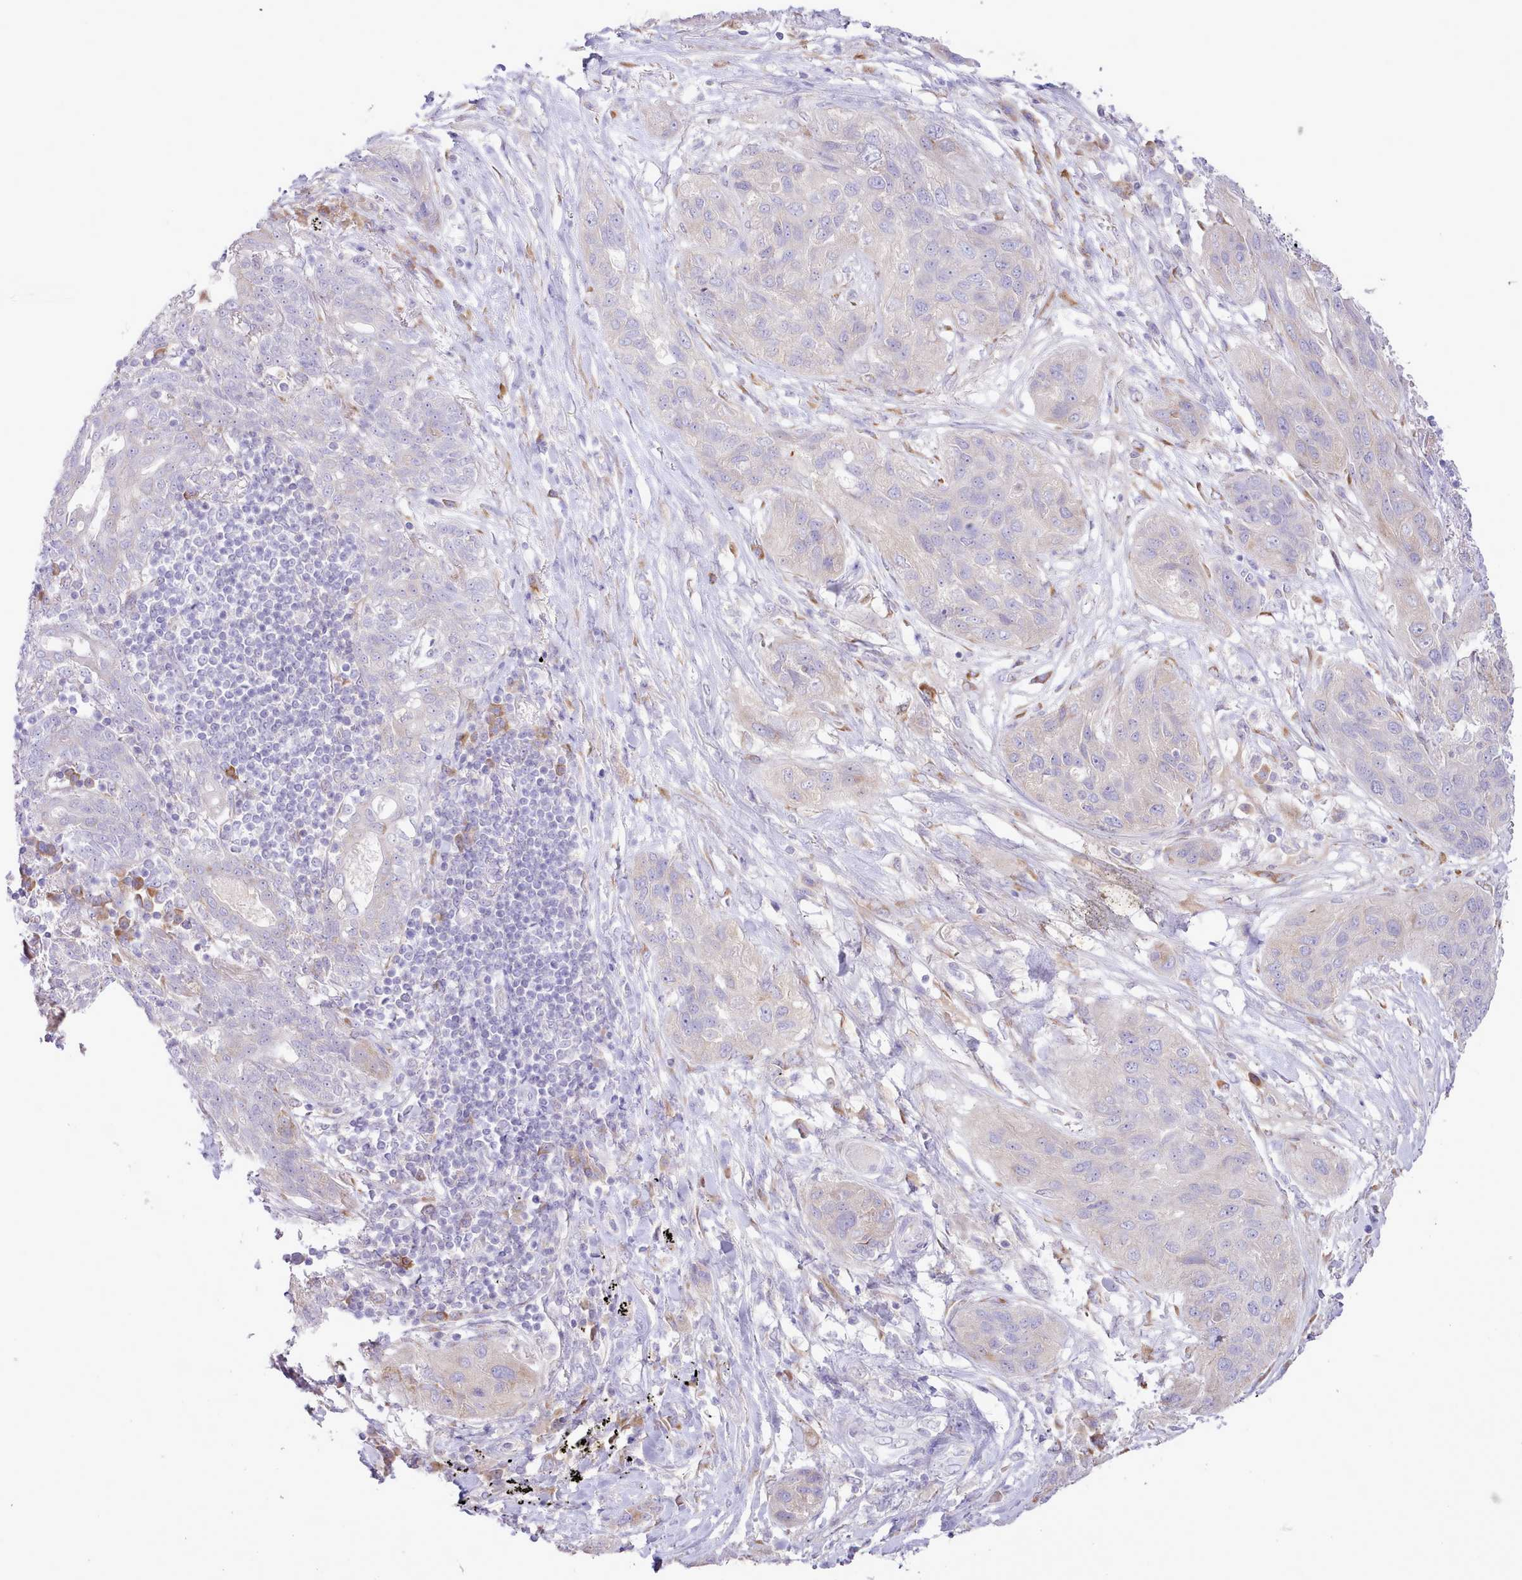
{"staining": {"intensity": "weak", "quantity": "<25%", "location": "cytoplasmic/membranous"}, "tissue": "lung cancer", "cell_type": "Tumor cells", "image_type": "cancer", "snomed": [{"axis": "morphology", "description": "Squamous cell carcinoma, NOS"}, {"axis": "topography", "description": "Lung"}], "caption": "Human squamous cell carcinoma (lung) stained for a protein using immunohistochemistry (IHC) shows no positivity in tumor cells.", "gene": "CCL1", "patient": {"sex": "female", "age": 70}}